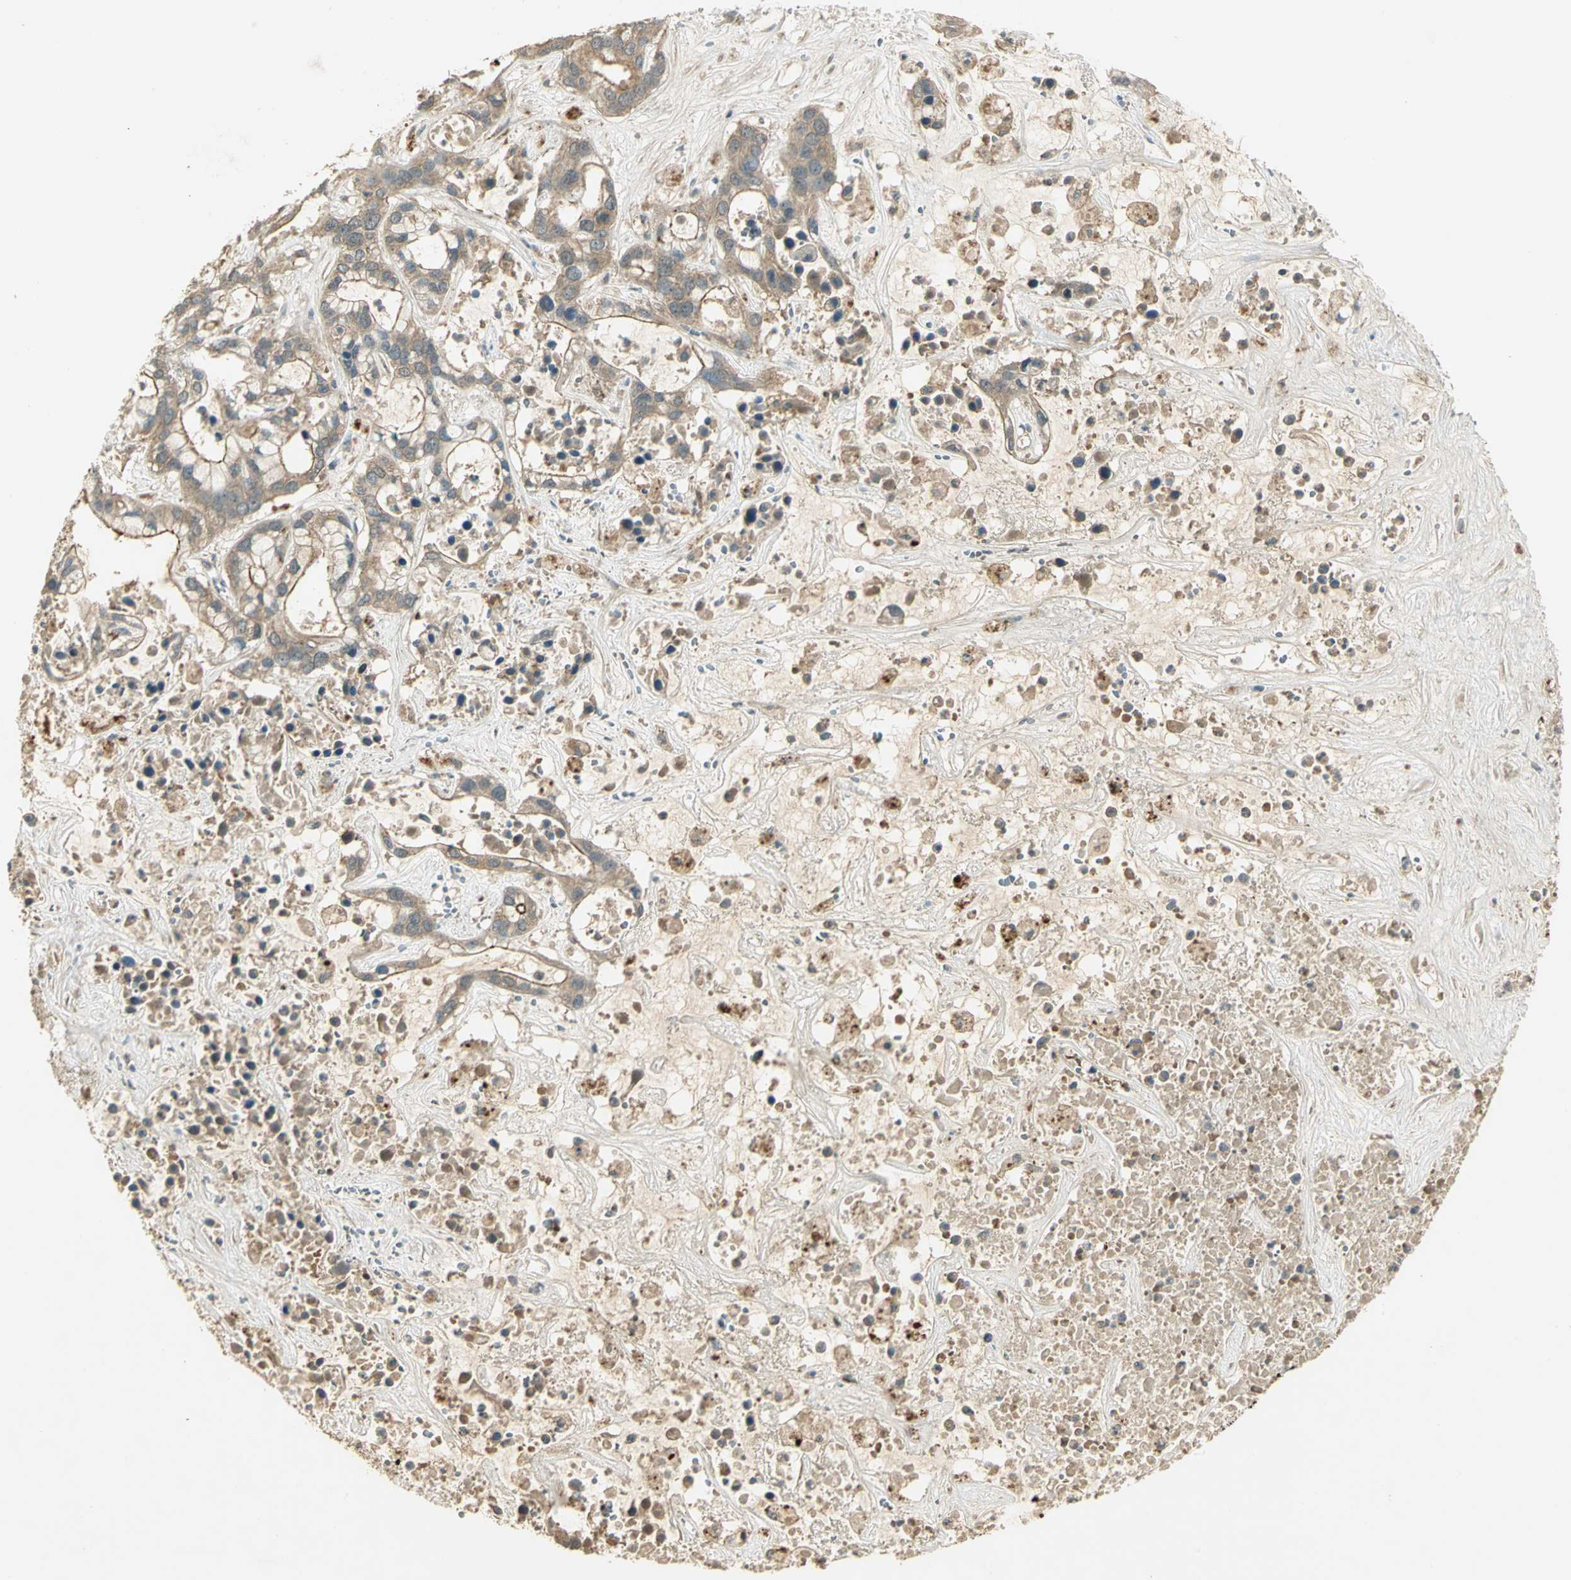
{"staining": {"intensity": "moderate", "quantity": ">75%", "location": "cytoplasmic/membranous"}, "tissue": "liver cancer", "cell_type": "Tumor cells", "image_type": "cancer", "snomed": [{"axis": "morphology", "description": "Cholangiocarcinoma"}, {"axis": "topography", "description": "Liver"}], "caption": "Immunohistochemical staining of human liver cholangiocarcinoma reveals moderate cytoplasmic/membranous protein positivity in about >75% of tumor cells.", "gene": "KEAP1", "patient": {"sex": "female", "age": 65}}